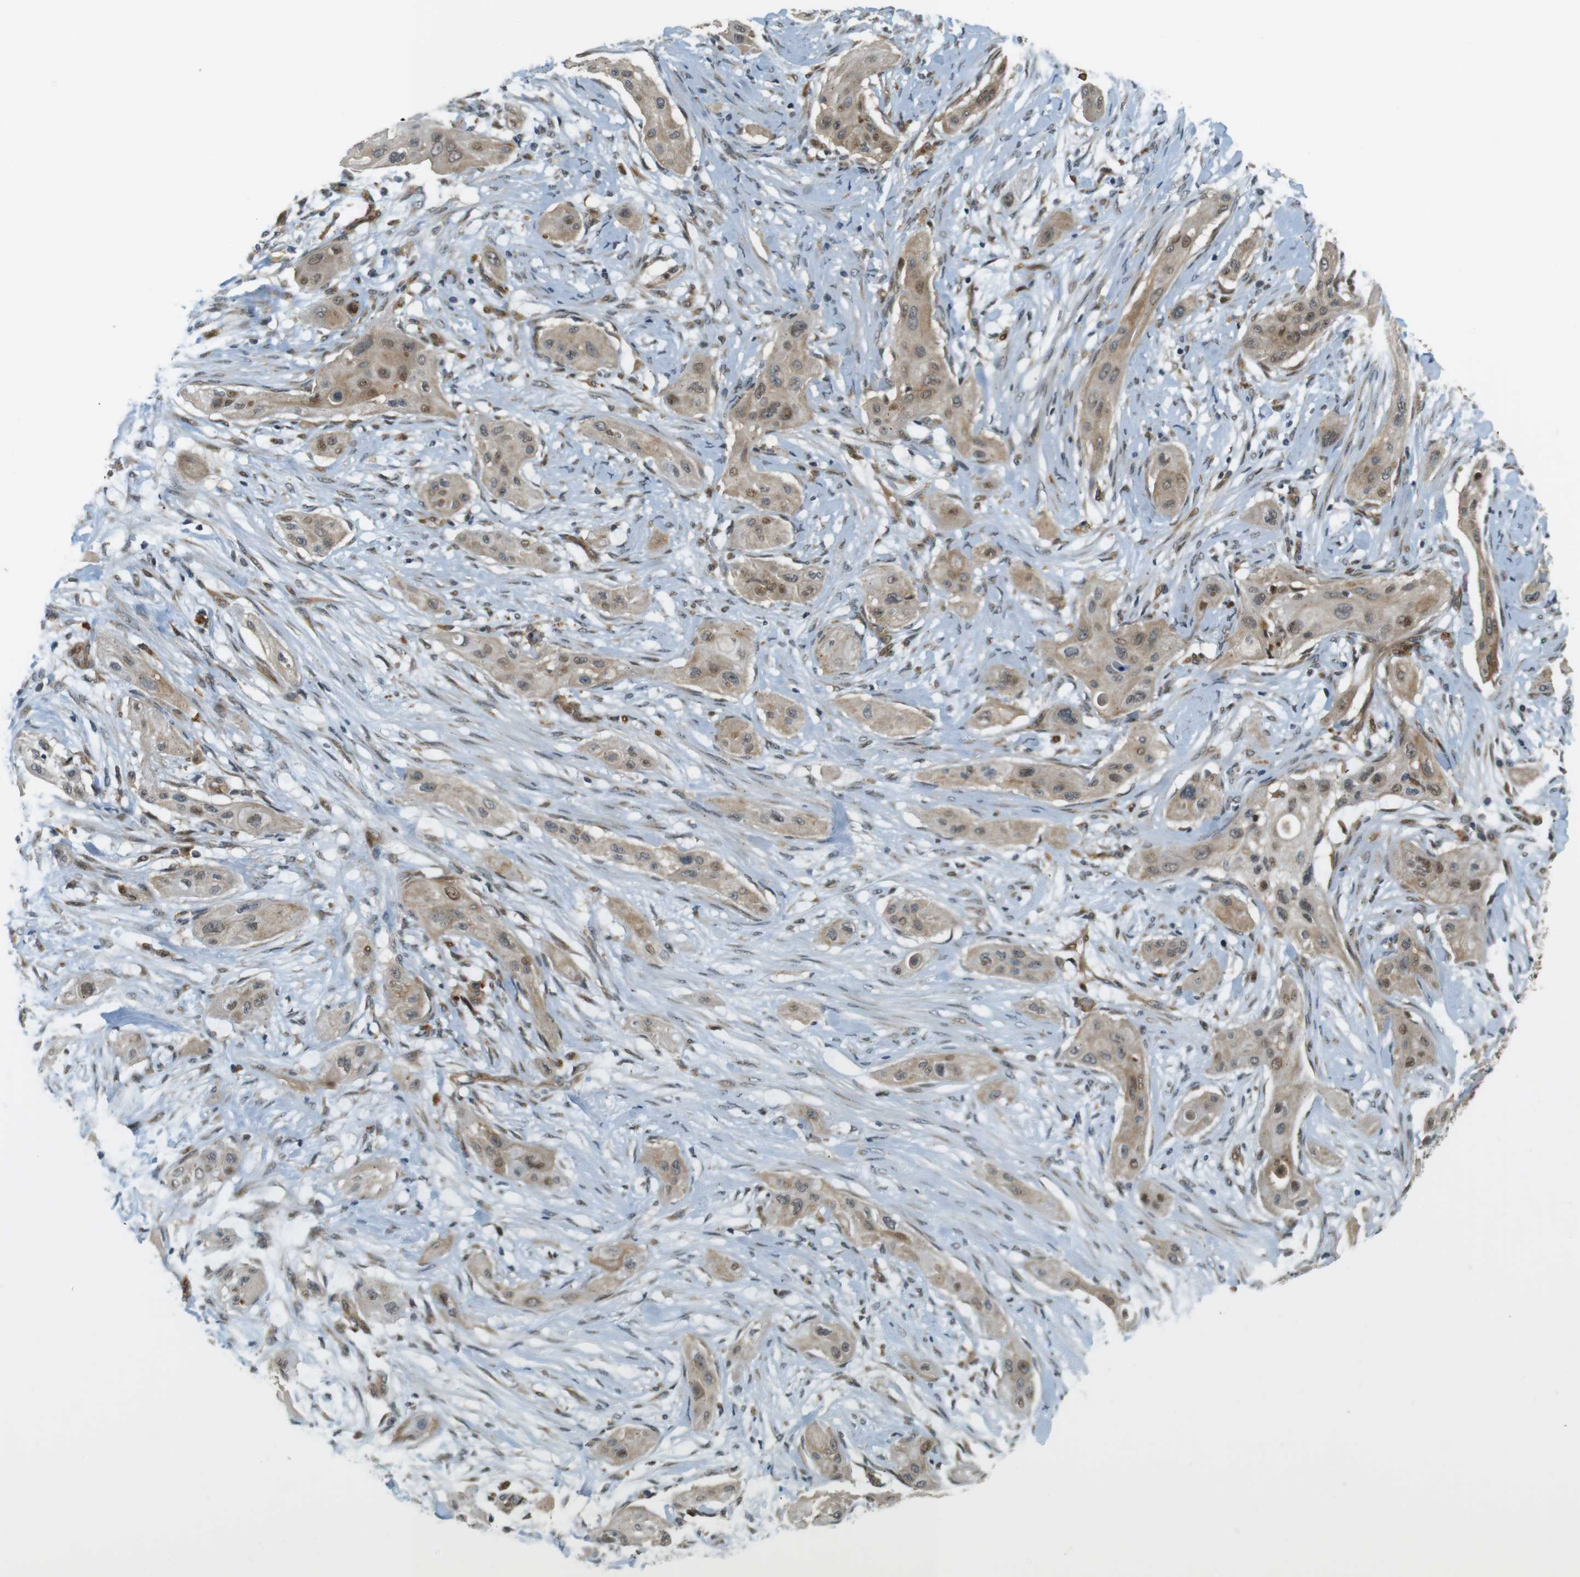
{"staining": {"intensity": "weak", "quantity": ">75%", "location": "cytoplasmic/membranous,nuclear"}, "tissue": "lung cancer", "cell_type": "Tumor cells", "image_type": "cancer", "snomed": [{"axis": "morphology", "description": "Squamous cell carcinoma, NOS"}, {"axis": "topography", "description": "Lung"}], "caption": "A histopathology image of human lung cancer (squamous cell carcinoma) stained for a protein reveals weak cytoplasmic/membranous and nuclear brown staining in tumor cells.", "gene": "TSPAN9", "patient": {"sex": "female", "age": 47}}